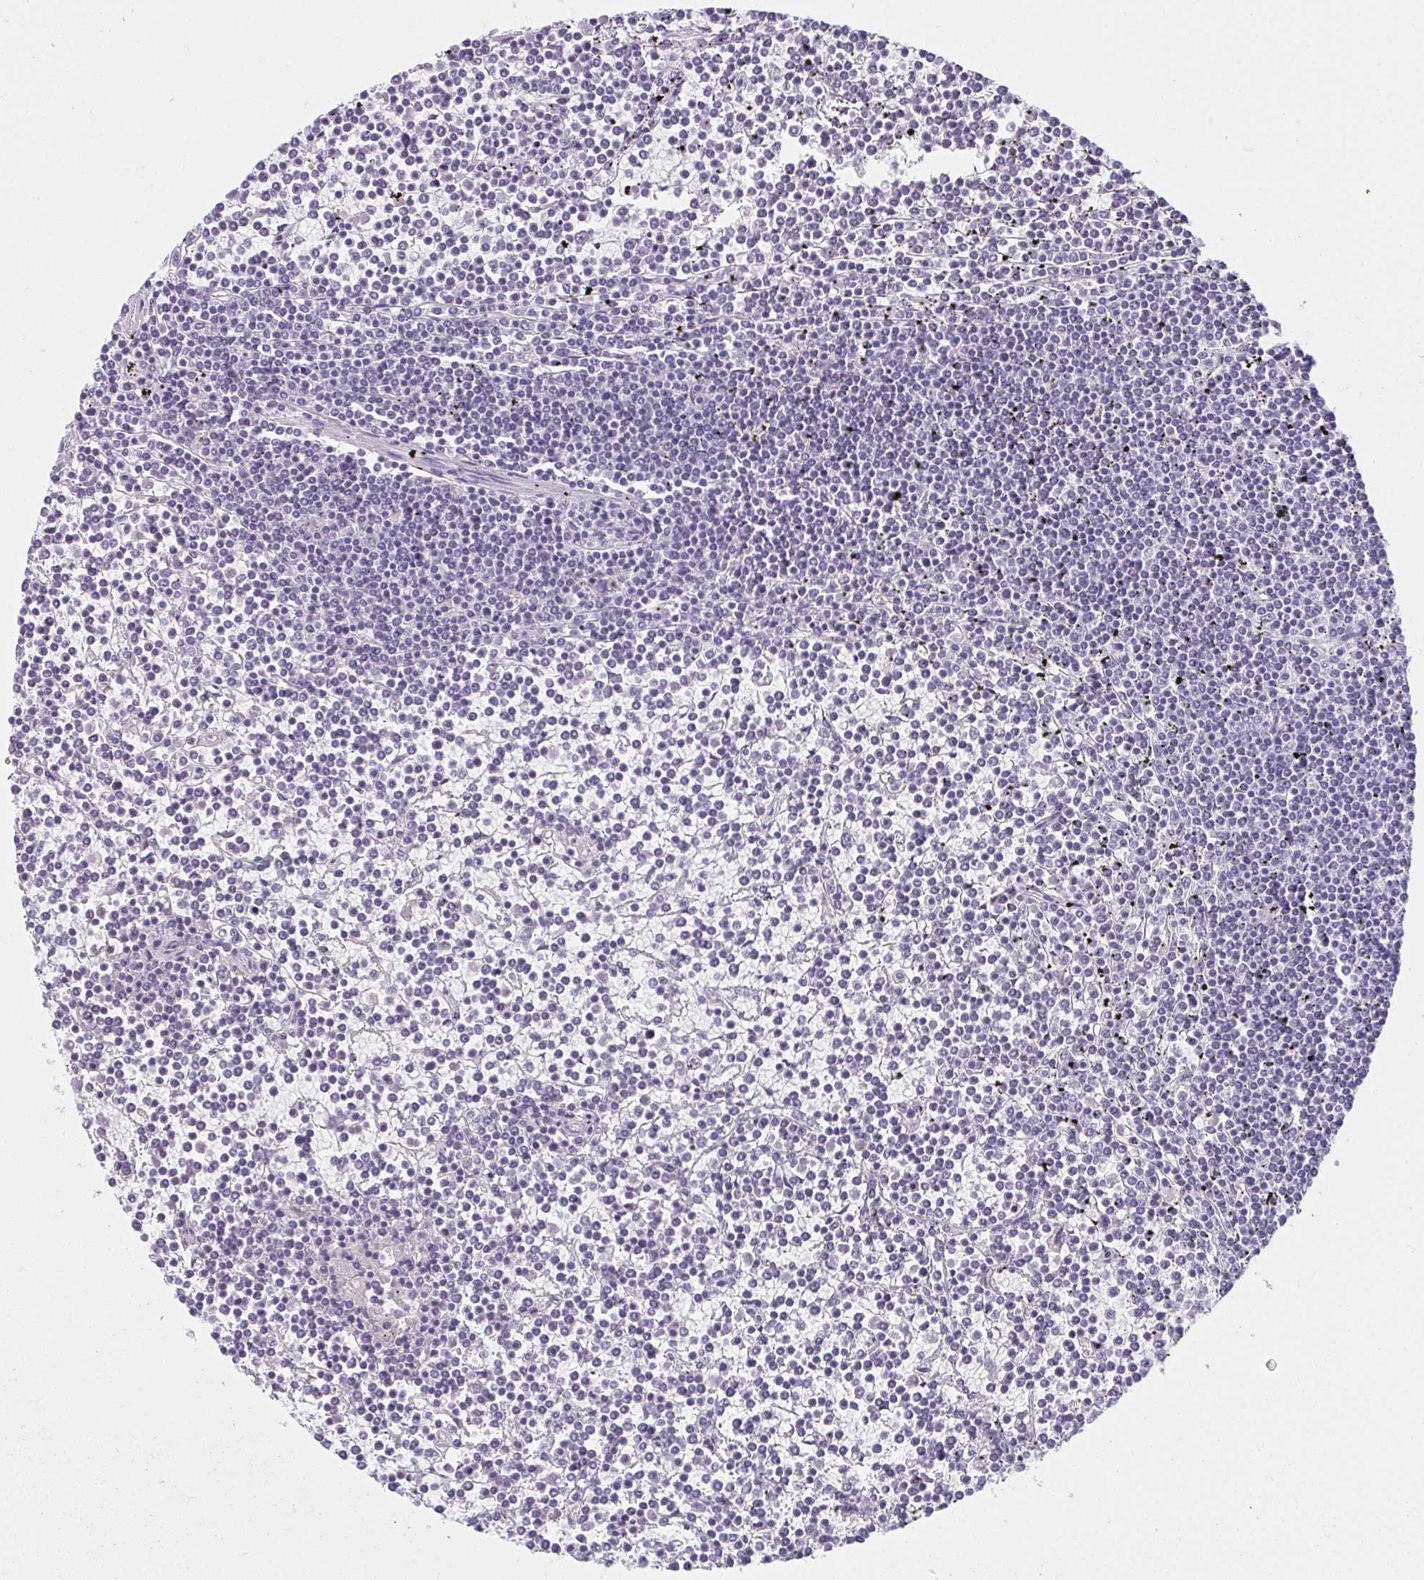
{"staining": {"intensity": "negative", "quantity": "none", "location": "none"}, "tissue": "lymphoma", "cell_type": "Tumor cells", "image_type": "cancer", "snomed": [{"axis": "morphology", "description": "Malignant lymphoma, non-Hodgkin's type, Low grade"}, {"axis": "topography", "description": "Spleen"}], "caption": "This image is of low-grade malignant lymphoma, non-Hodgkin's type stained with immunohistochemistry to label a protein in brown with the nuclei are counter-stained blue. There is no positivity in tumor cells.", "gene": "MOBP", "patient": {"sex": "female", "age": 19}}